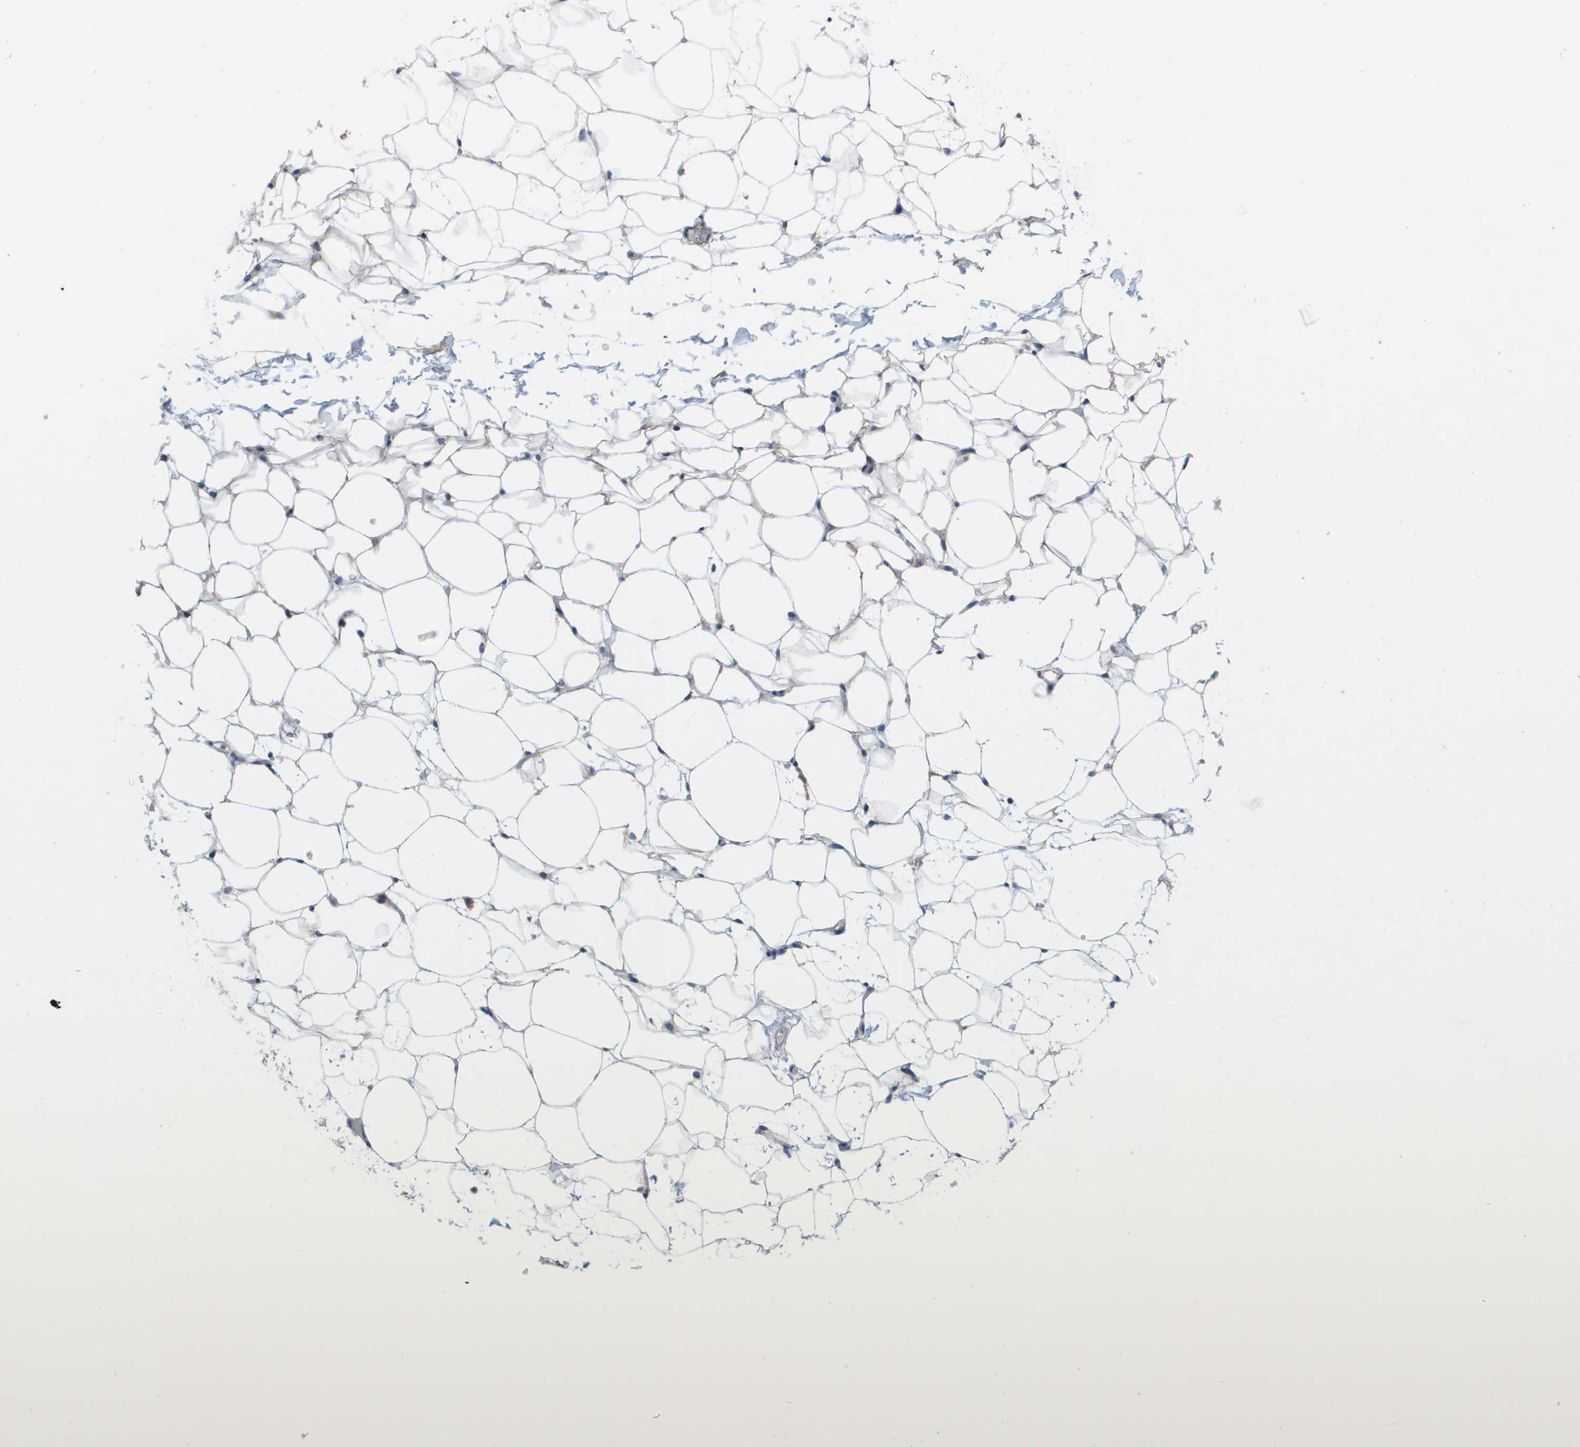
{"staining": {"intensity": "negative", "quantity": "none", "location": "none"}, "tissue": "adipose tissue", "cell_type": "Adipocytes", "image_type": "normal", "snomed": [{"axis": "morphology", "description": "Normal tissue, NOS"}, {"axis": "topography", "description": "Breast"}, {"axis": "topography", "description": "Soft tissue"}], "caption": "Immunohistochemistry image of benign adipose tissue stained for a protein (brown), which reveals no staining in adipocytes.", "gene": "MARCHF8", "patient": {"sex": "female", "age": 75}}